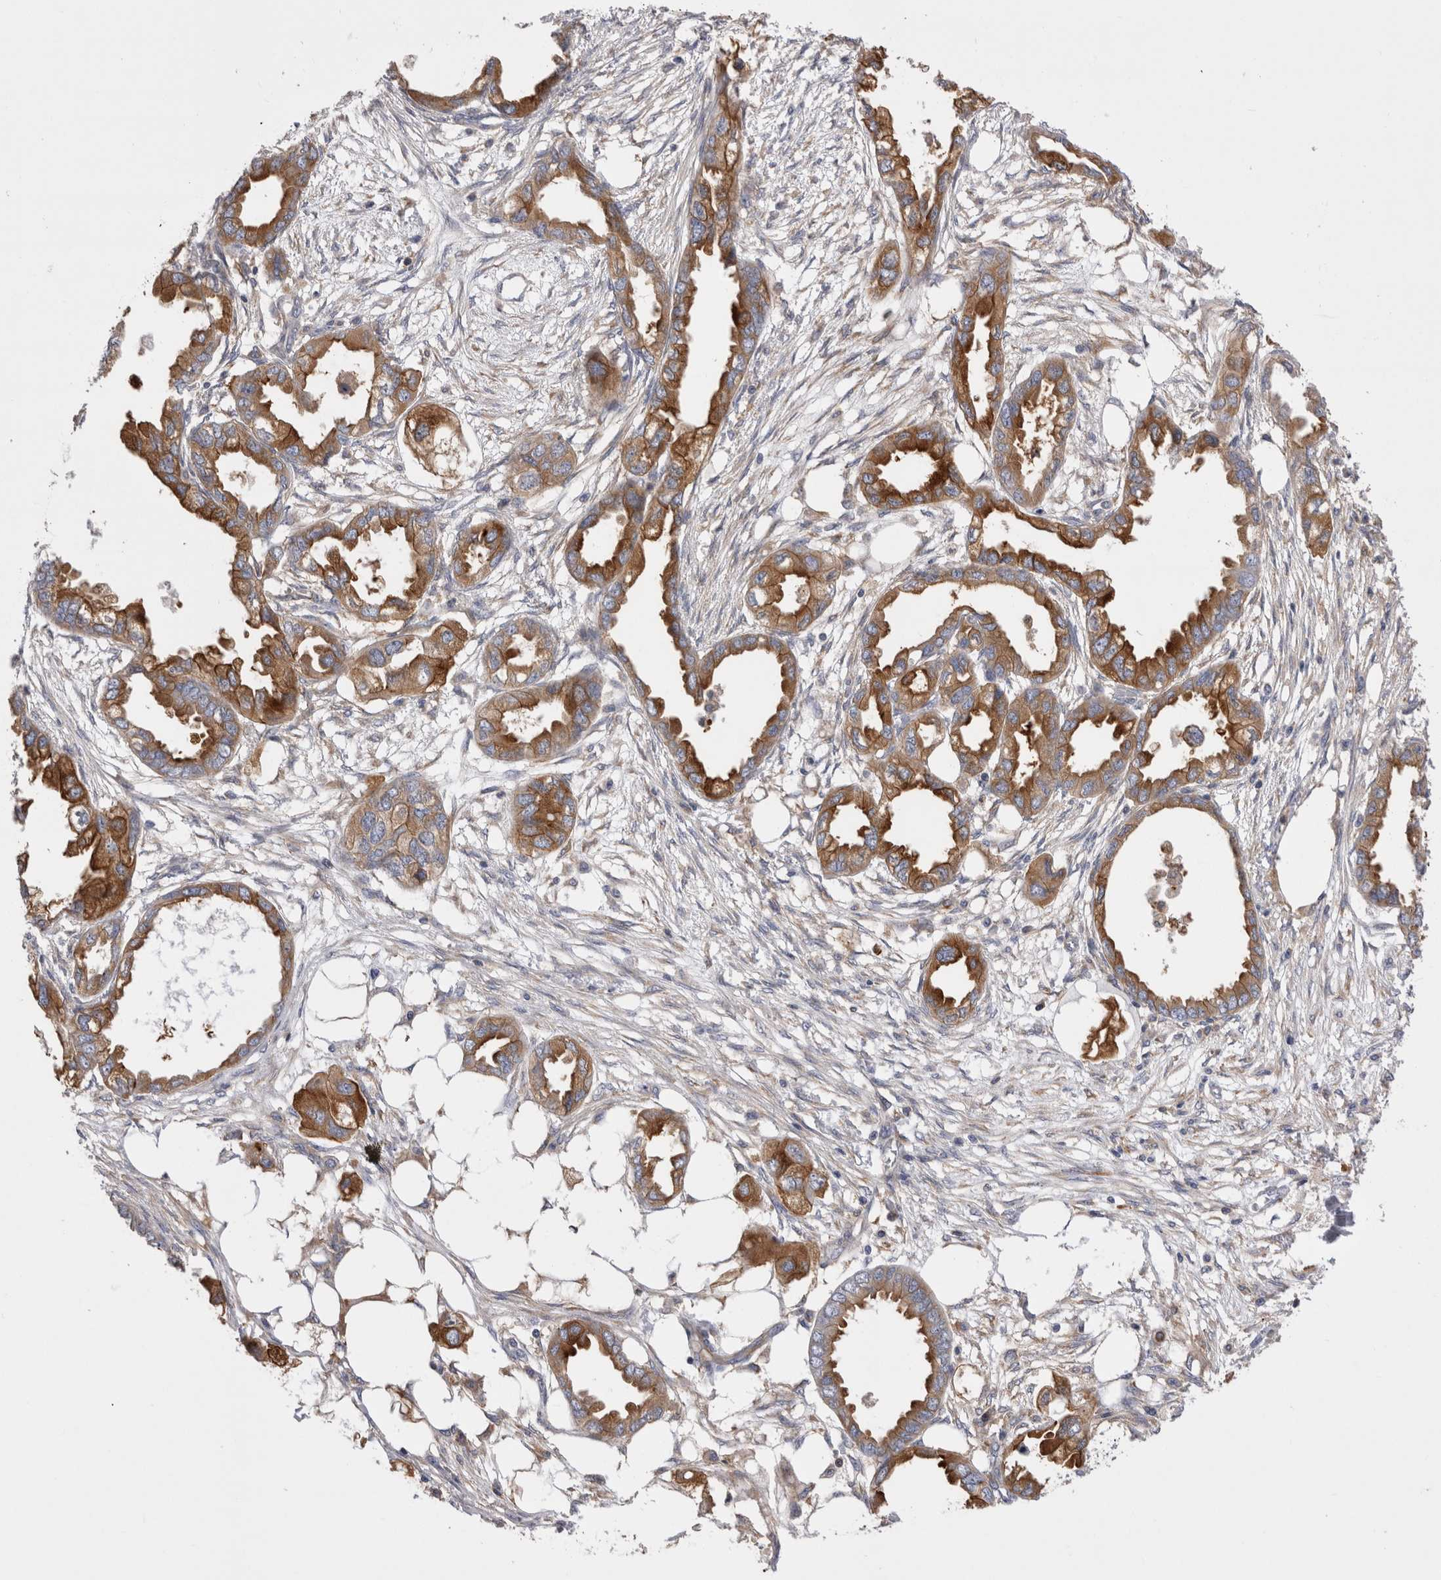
{"staining": {"intensity": "strong", "quantity": ">75%", "location": "cytoplasmic/membranous"}, "tissue": "endometrial cancer", "cell_type": "Tumor cells", "image_type": "cancer", "snomed": [{"axis": "morphology", "description": "Adenocarcinoma, NOS"}, {"axis": "morphology", "description": "Adenocarcinoma, metastatic, NOS"}, {"axis": "topography", "description": "Adipose tissue"}, {"axis": "topography", "description": "Endometrium"}], "caption": "This is an image of immunohistochemistry (IHC) staining of endometrial cancer (adenocarcinoma), which shows strong expression in the cytoplasmic/membranous of tumor cells.", "gene": "RAB11FIP1", "patient": {"sex": "female", "age": 67}}